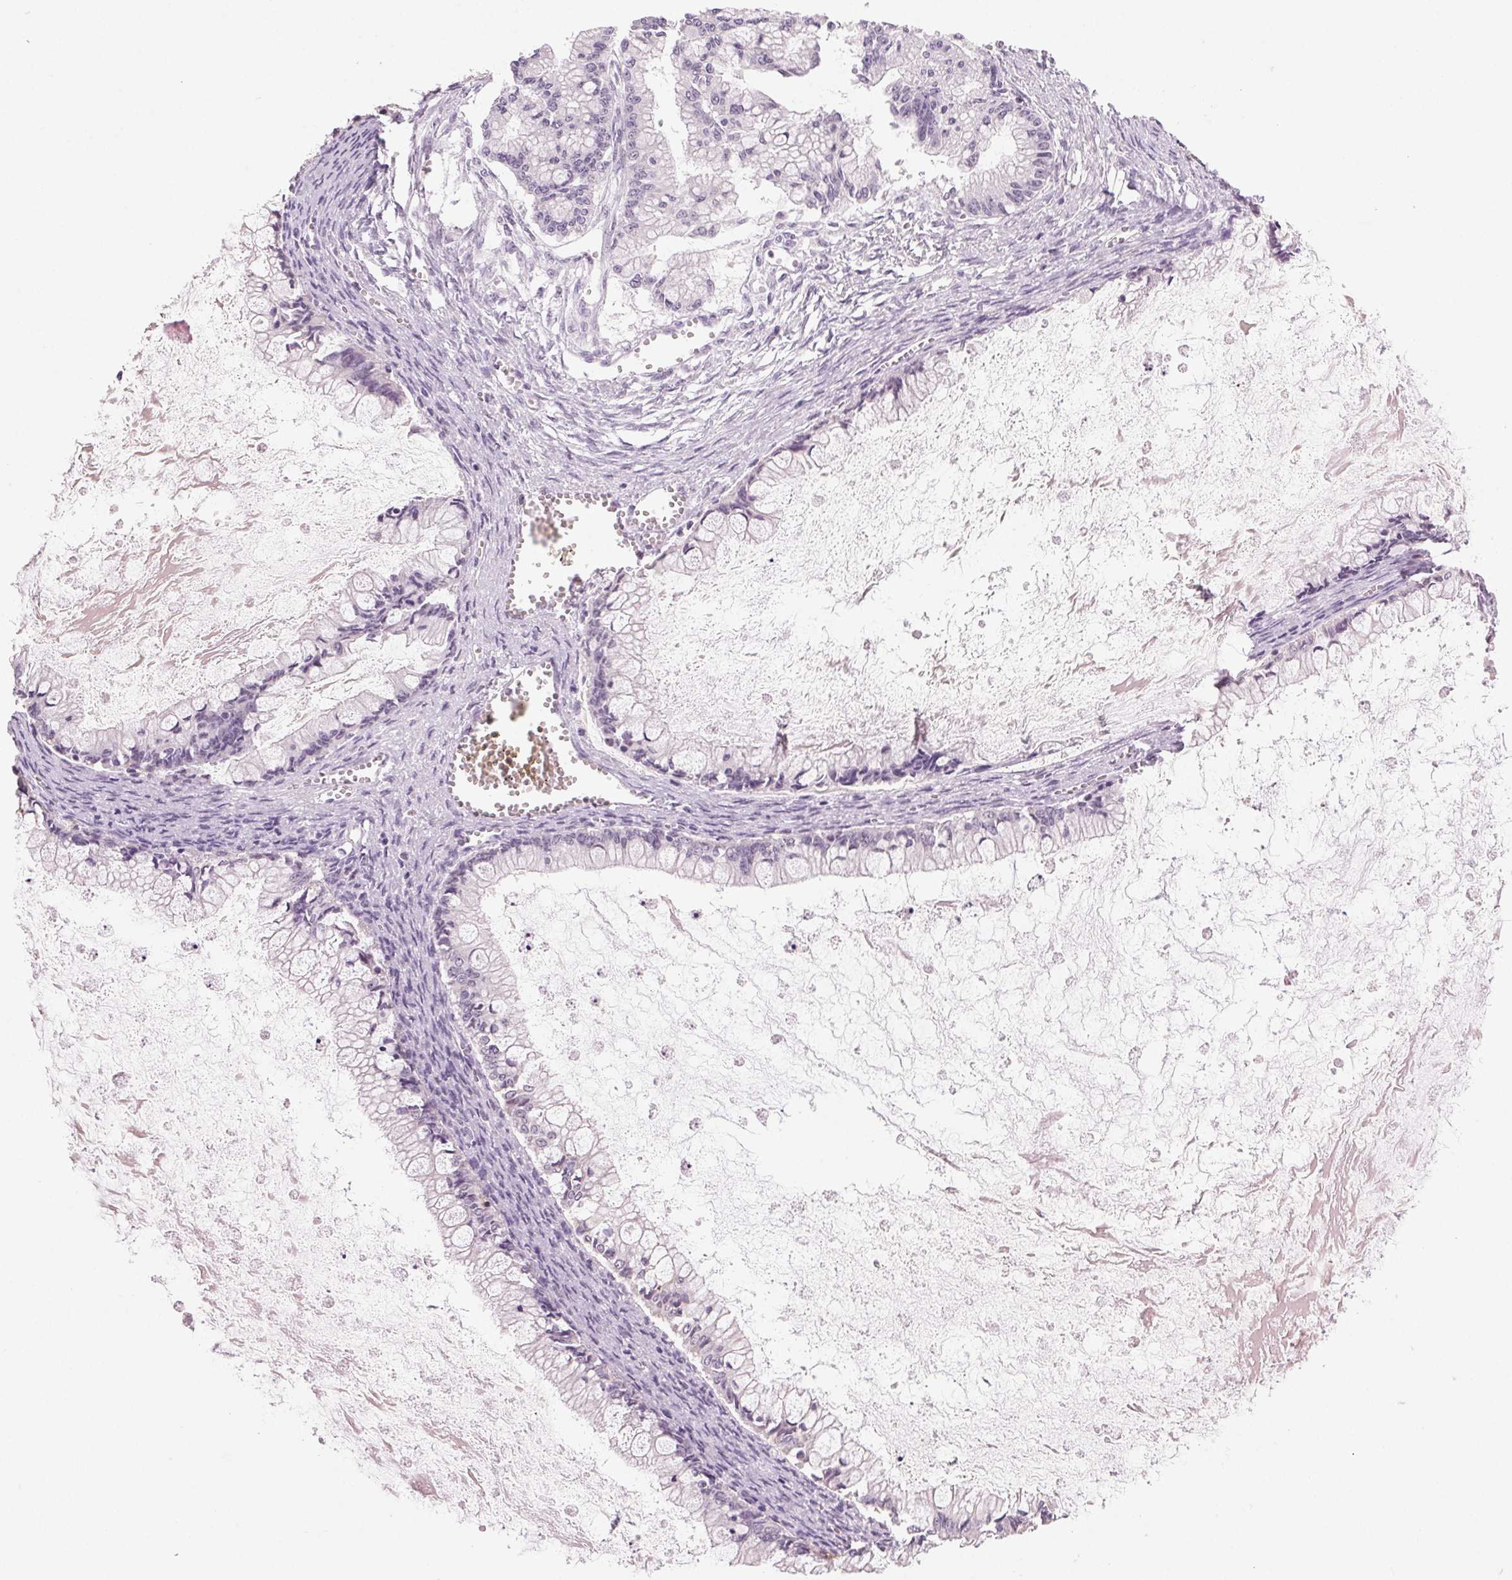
{"staining": {"intensity": "negative", "quantity": "none", "location": "none"}, "tissue": "ovarian cancer", "cell_type": "Tumor cells", "image_type": "cancer", "snomed": [{"axis": "morphology", "description": "Cystadenocarcinoma, mucinous, NOS"}, {"axis": "topography", "description": "Ovary"}], "caption": "A histopathology image of human ovarian cancer is negative for staining in tumor cells.", "gene": "MPO", "patient": {"sex": "female", "age": 67}}